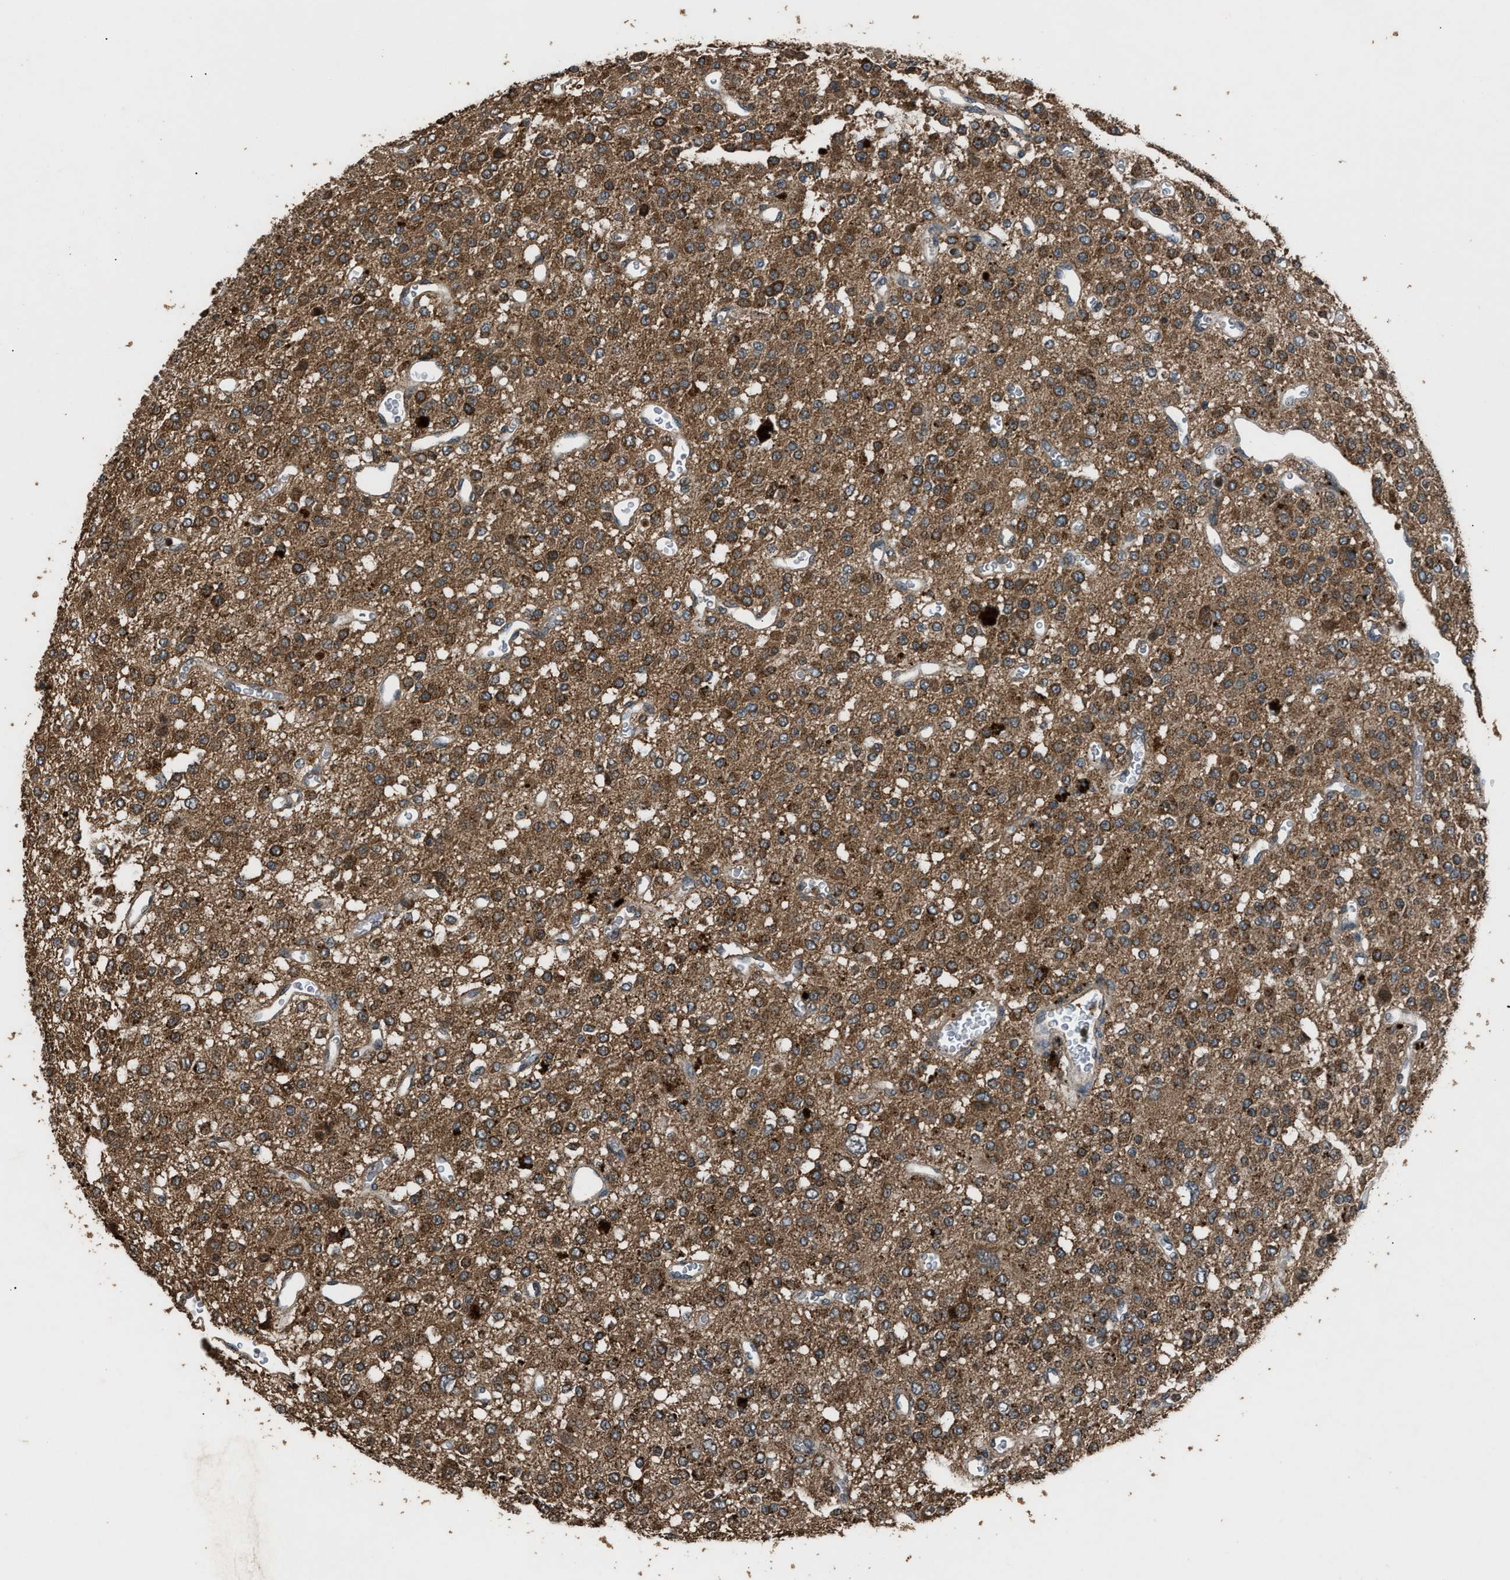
{"staining": {"intensity": "moderate", "quantity": ">75%", "location": "cytoplasmic/membranous"}, "tissue": "glioma", "cell_type": "Tumor cells", "image_type": "cancer", "snomed": [{"axis": "morphology", "description": "Glioma, malignant, Low grade"}, {"axis": "topography", "description": "Brain"}], "caption": "Immunohistochemistry (IHC) histopathology image of malignant glioma (low-grade) stained for a protein (brown), which displays medium levels of moderate cytoplasmic/membranous staining in about >75% of tumor cells.", "gene": "PSMD1", "patient": {"sex": "male", "age": 38}}